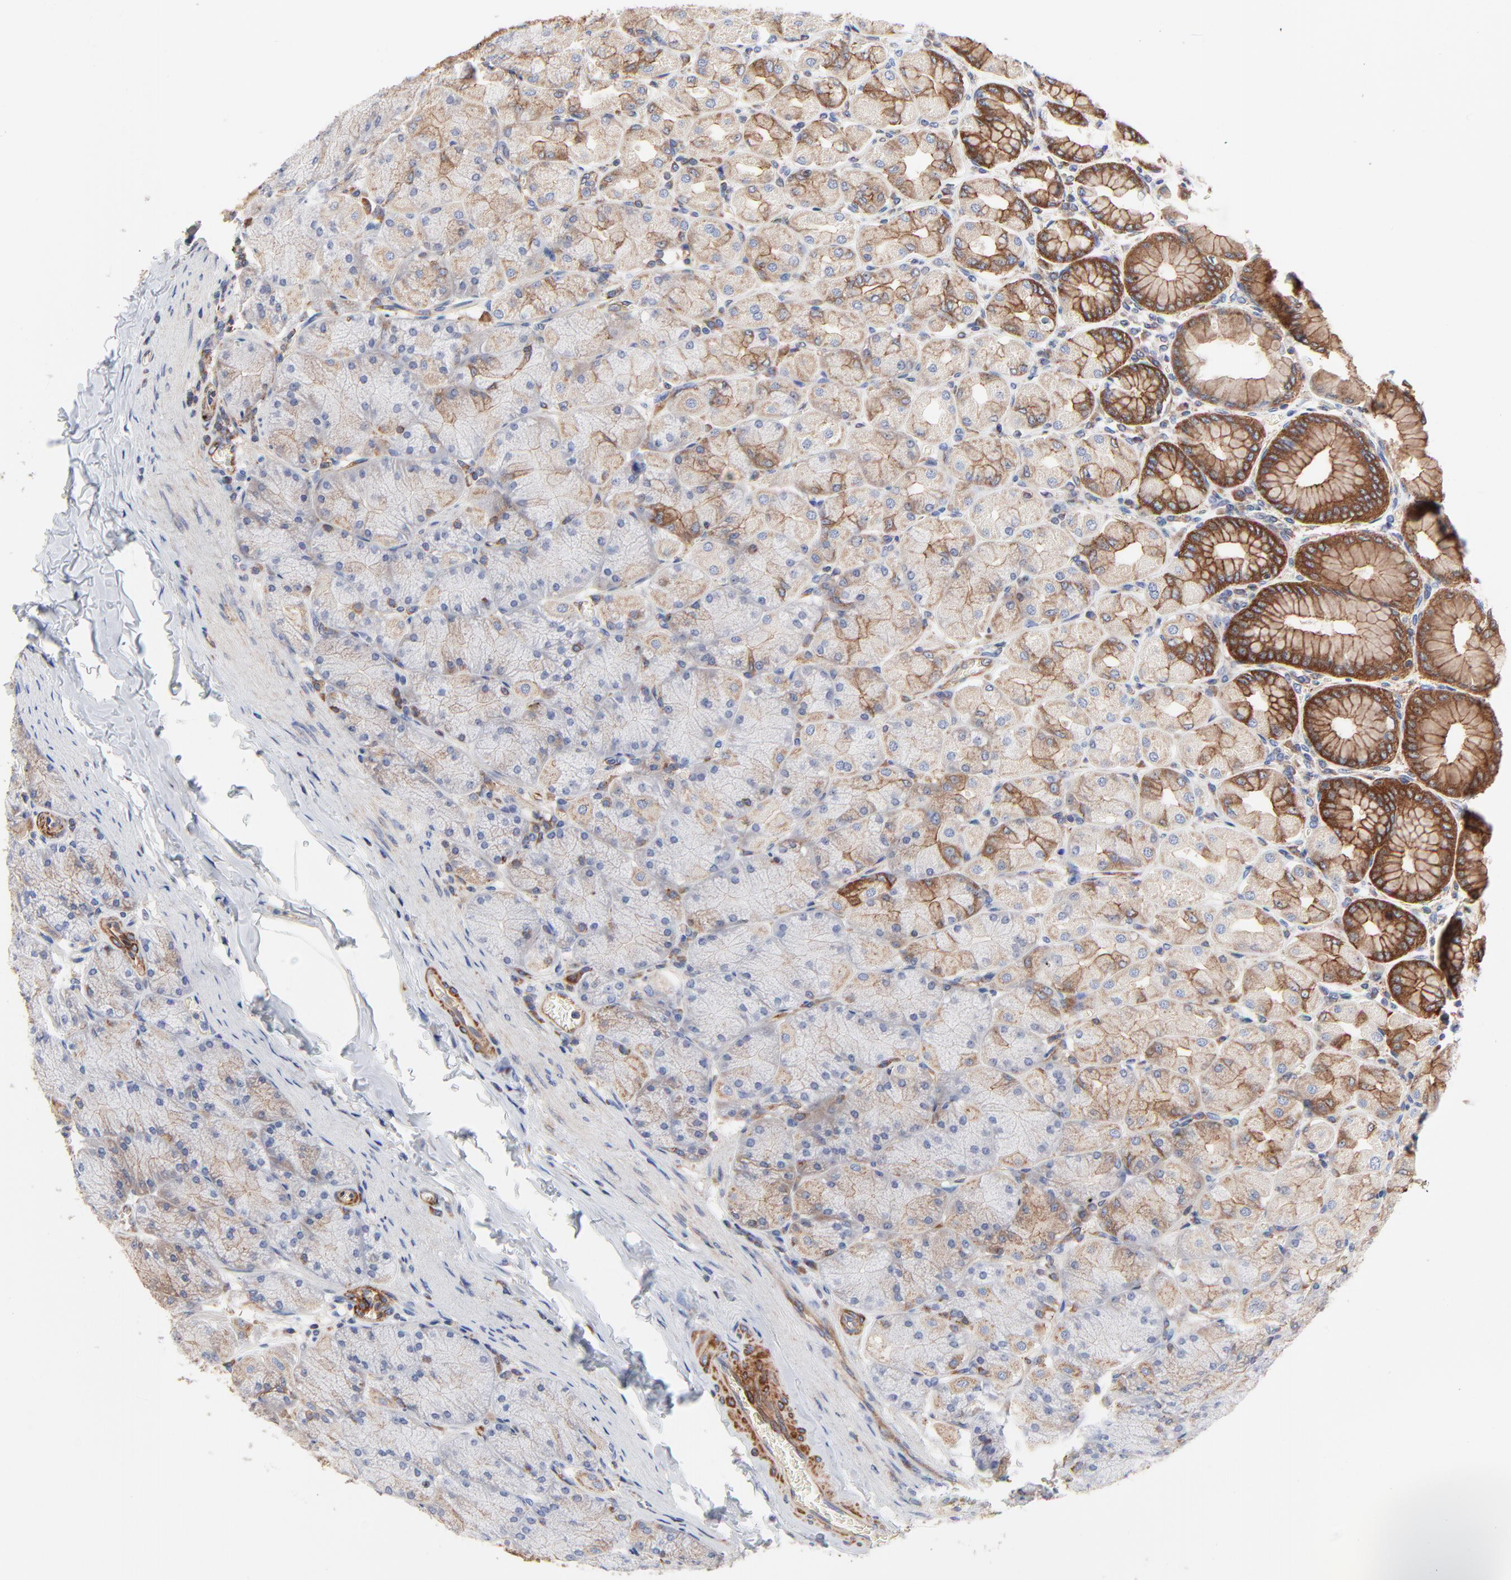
{"staining": {"intensity": "strong", "quantity": "25%-75%", "location": "cytoplasmic/membranous"}, "tissue": "stomach", "cell_type": "Glandular cells", "image_type": "normal", "snomed": [{"axis": "morphology", "description": "Normal tissue, NOS"}, {"axis": "topography", "description": "Stomach, upper"}], "caption": "Glandular cells show high levels of strong cytoplasmic/membranous expression in about 25%-75% of cells in normal human stomach. Using DAB (brown) and hematoxylin (blue) stains, captured at high magnification using brightfield microscopy.", "gene": "CD2AP", "patient": {"sex": "female", "age": 56}}